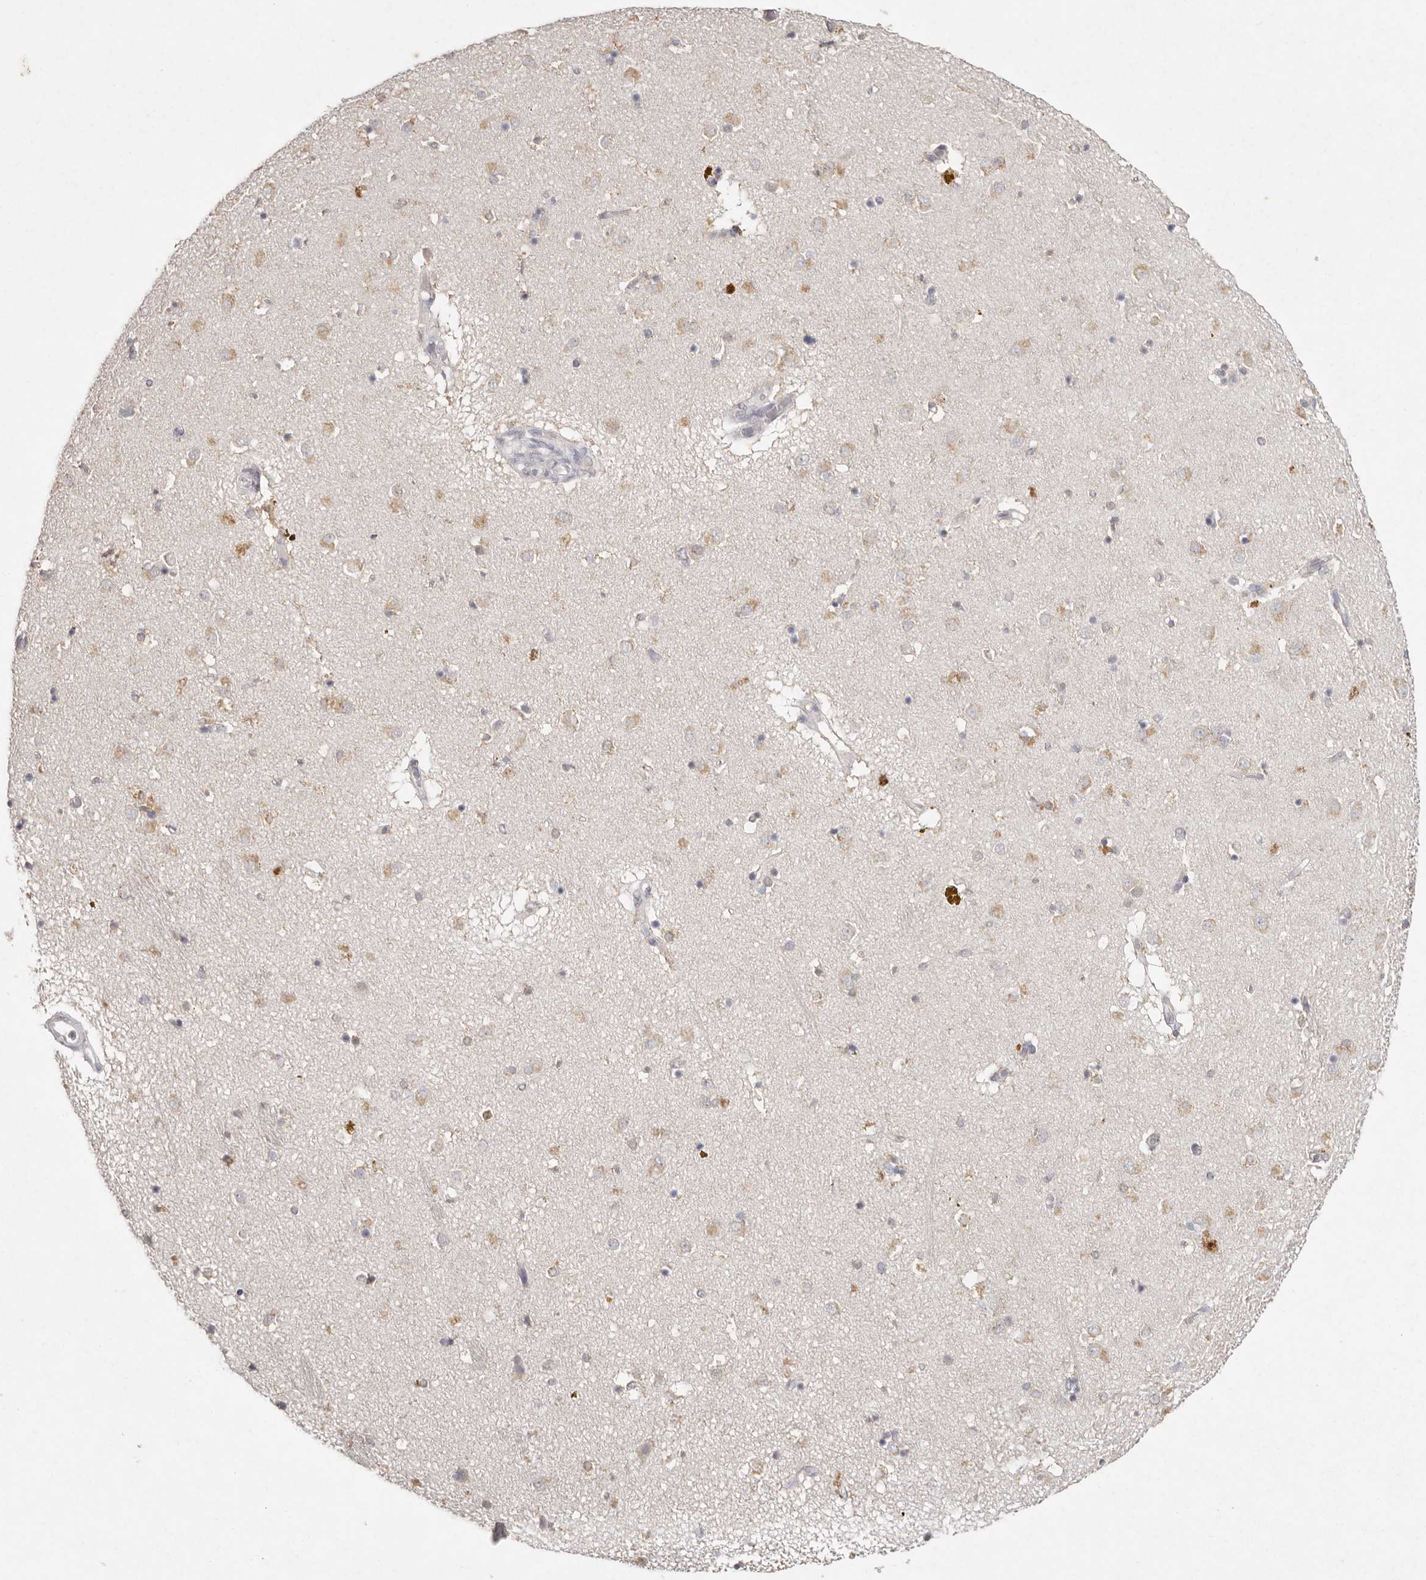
{"staining": {"intensity": "moderate", "quantity": "<25%", "location": "cytoplasmic/membranous"}, "tissue": "caudate", "cell_type": "Glial cells", "image_type": "normal", "snomed": [{"axis": "morphology", "description": "Normal tissue, NOS"}, {"axis": "topography", "description": "Lateral ventricle wall"}], "caption": "Immunohistochemical staining of unremarkable caudate reveals low levels of moderate cytoplasmic/membranous positivity in approximately <25% of glial cells. (DAB (3,3'-diaminobenzidine) IHC with brightfield microscopy, high magnification).", "gene": "FAM185A", "patient": {"sex": "male", "age": 70}}